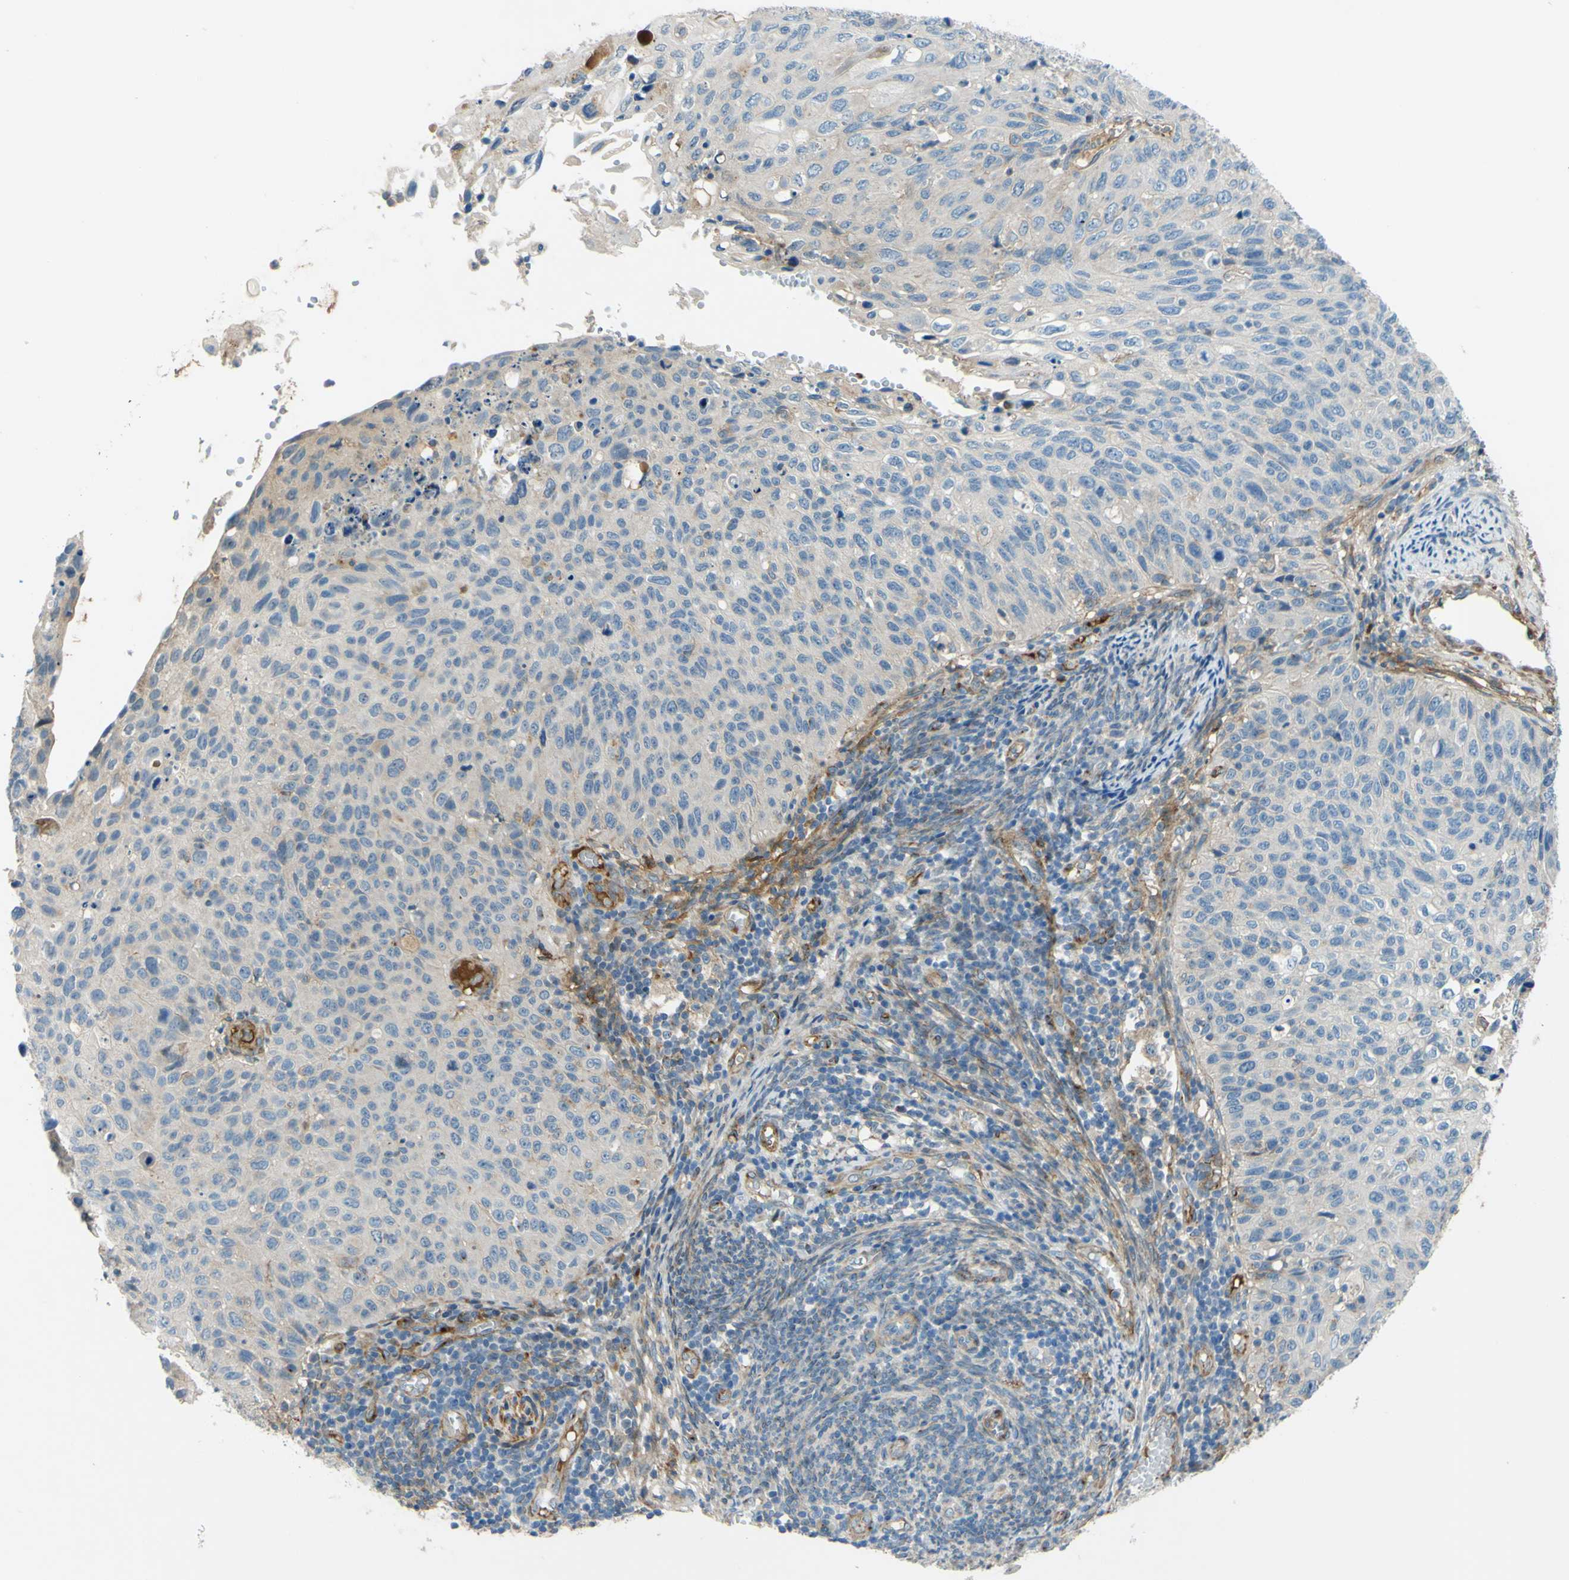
{"staining": {"intensity": "negative", "quantity": "none", "location": "none"}, "tissue": "cervical cancer", "cell_type": "Tumor cells", "image_type": "cancer", "snomed": [{"axis": "morphology", "description": "Squamous cell carcinoma, NOS"}, {"axis": "topography", "description": "Cervix"}], "caption": "DAB immunohistochemical staining of cervical squamous cell carcinoma reveals no significant staining in tumor cells.", "gene": "ARHGAP1", "patient": {"sex": "female", "age": 70}}